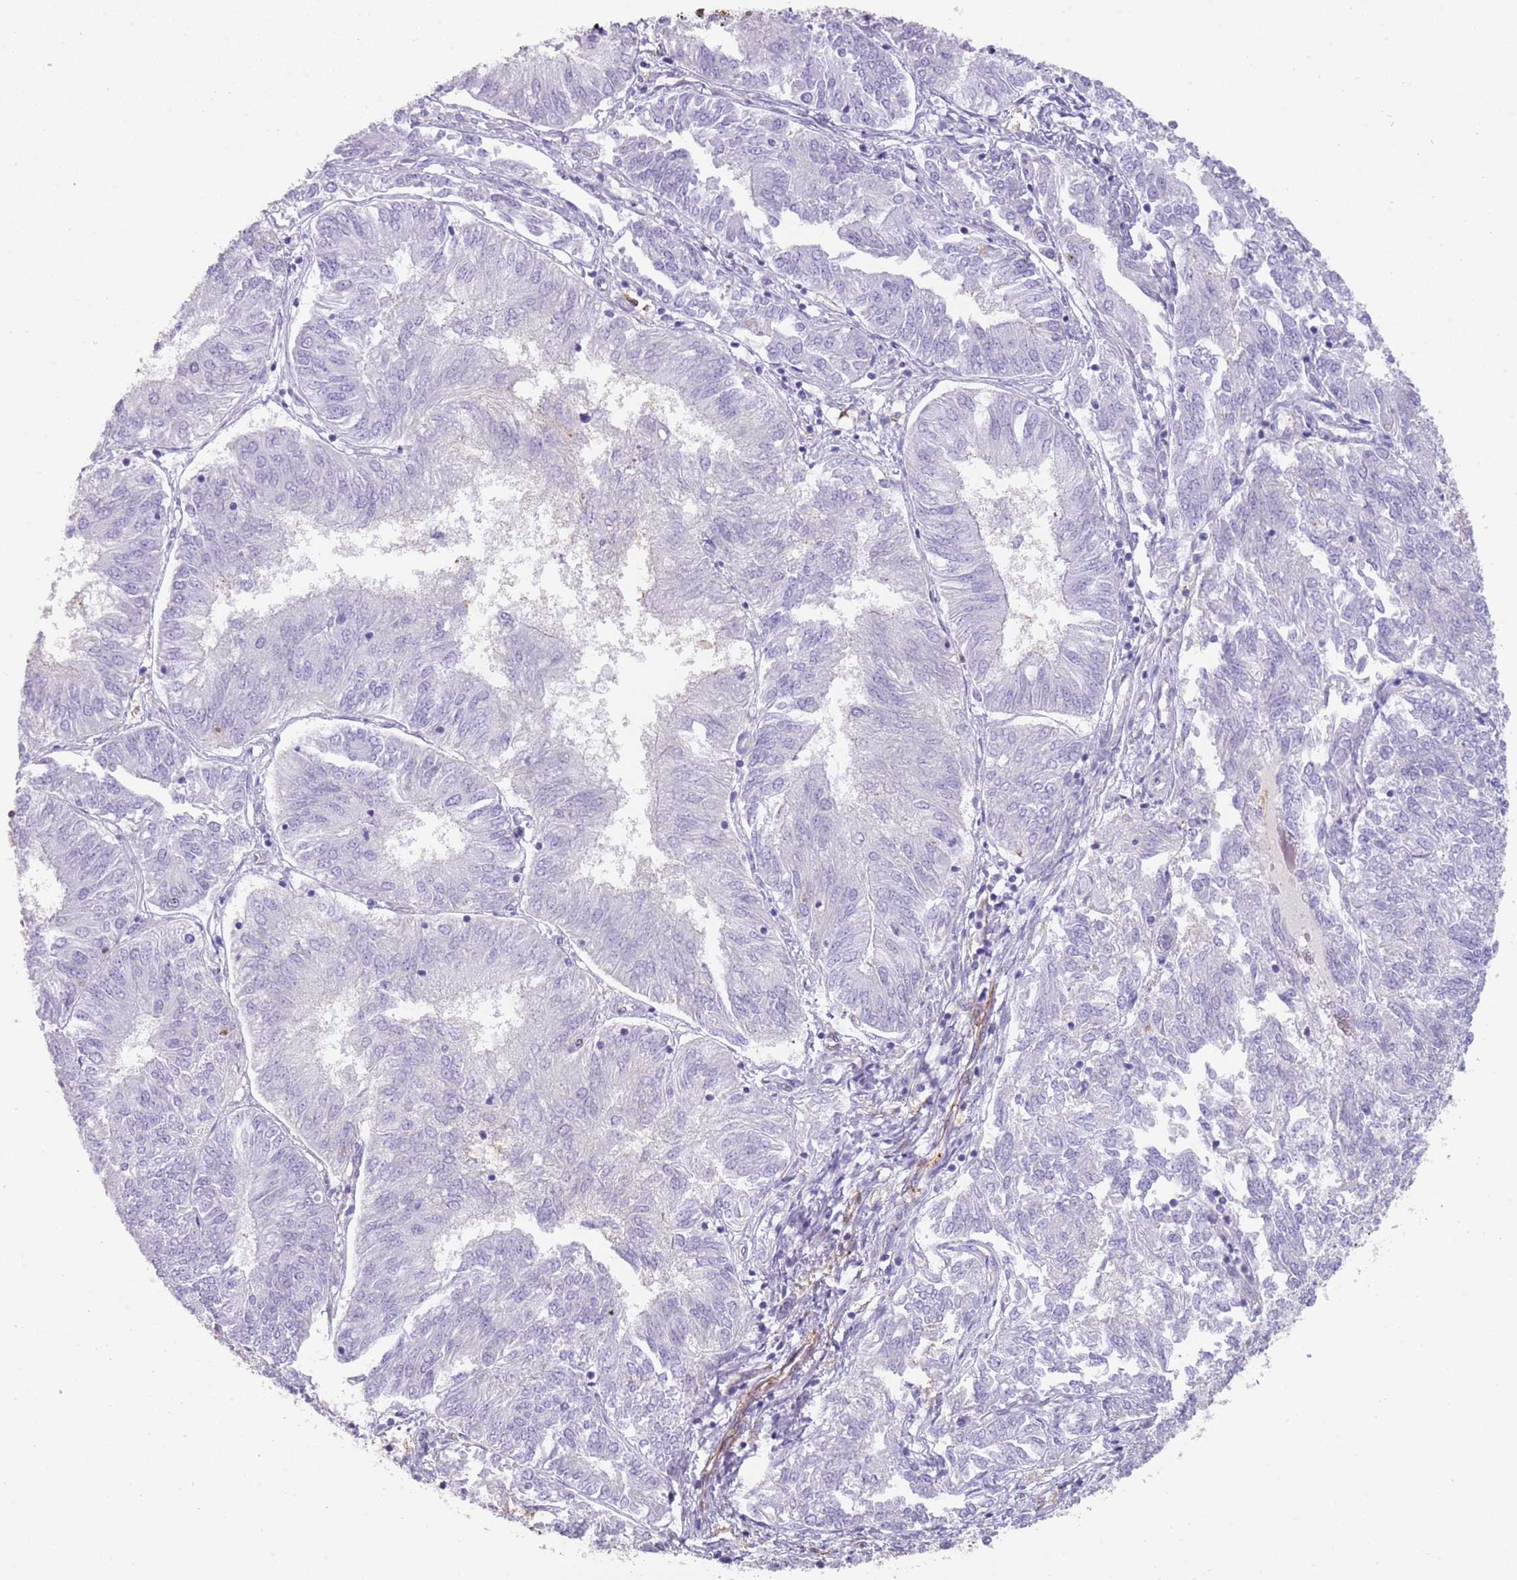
{"staining": {"intensity": "negative", "quantity": "none", "location": "none"}, "tissue": "endometrial cancer", "cell_type": "Tumor cells", "image_type": "cancer", "snomed": [{"axis": "morphology", "description": "Adenocarcinoma, NOS"}, {"axis": "topography", "description": "Endometrium"}], "caption": "This is an immunohistochemistry (IHC) histopathology image of endometrial adenocarcinoma. There is no expression in tumor cells.", "gene": "NBPF3", "patient": {"sex": "female", "age": 58}}